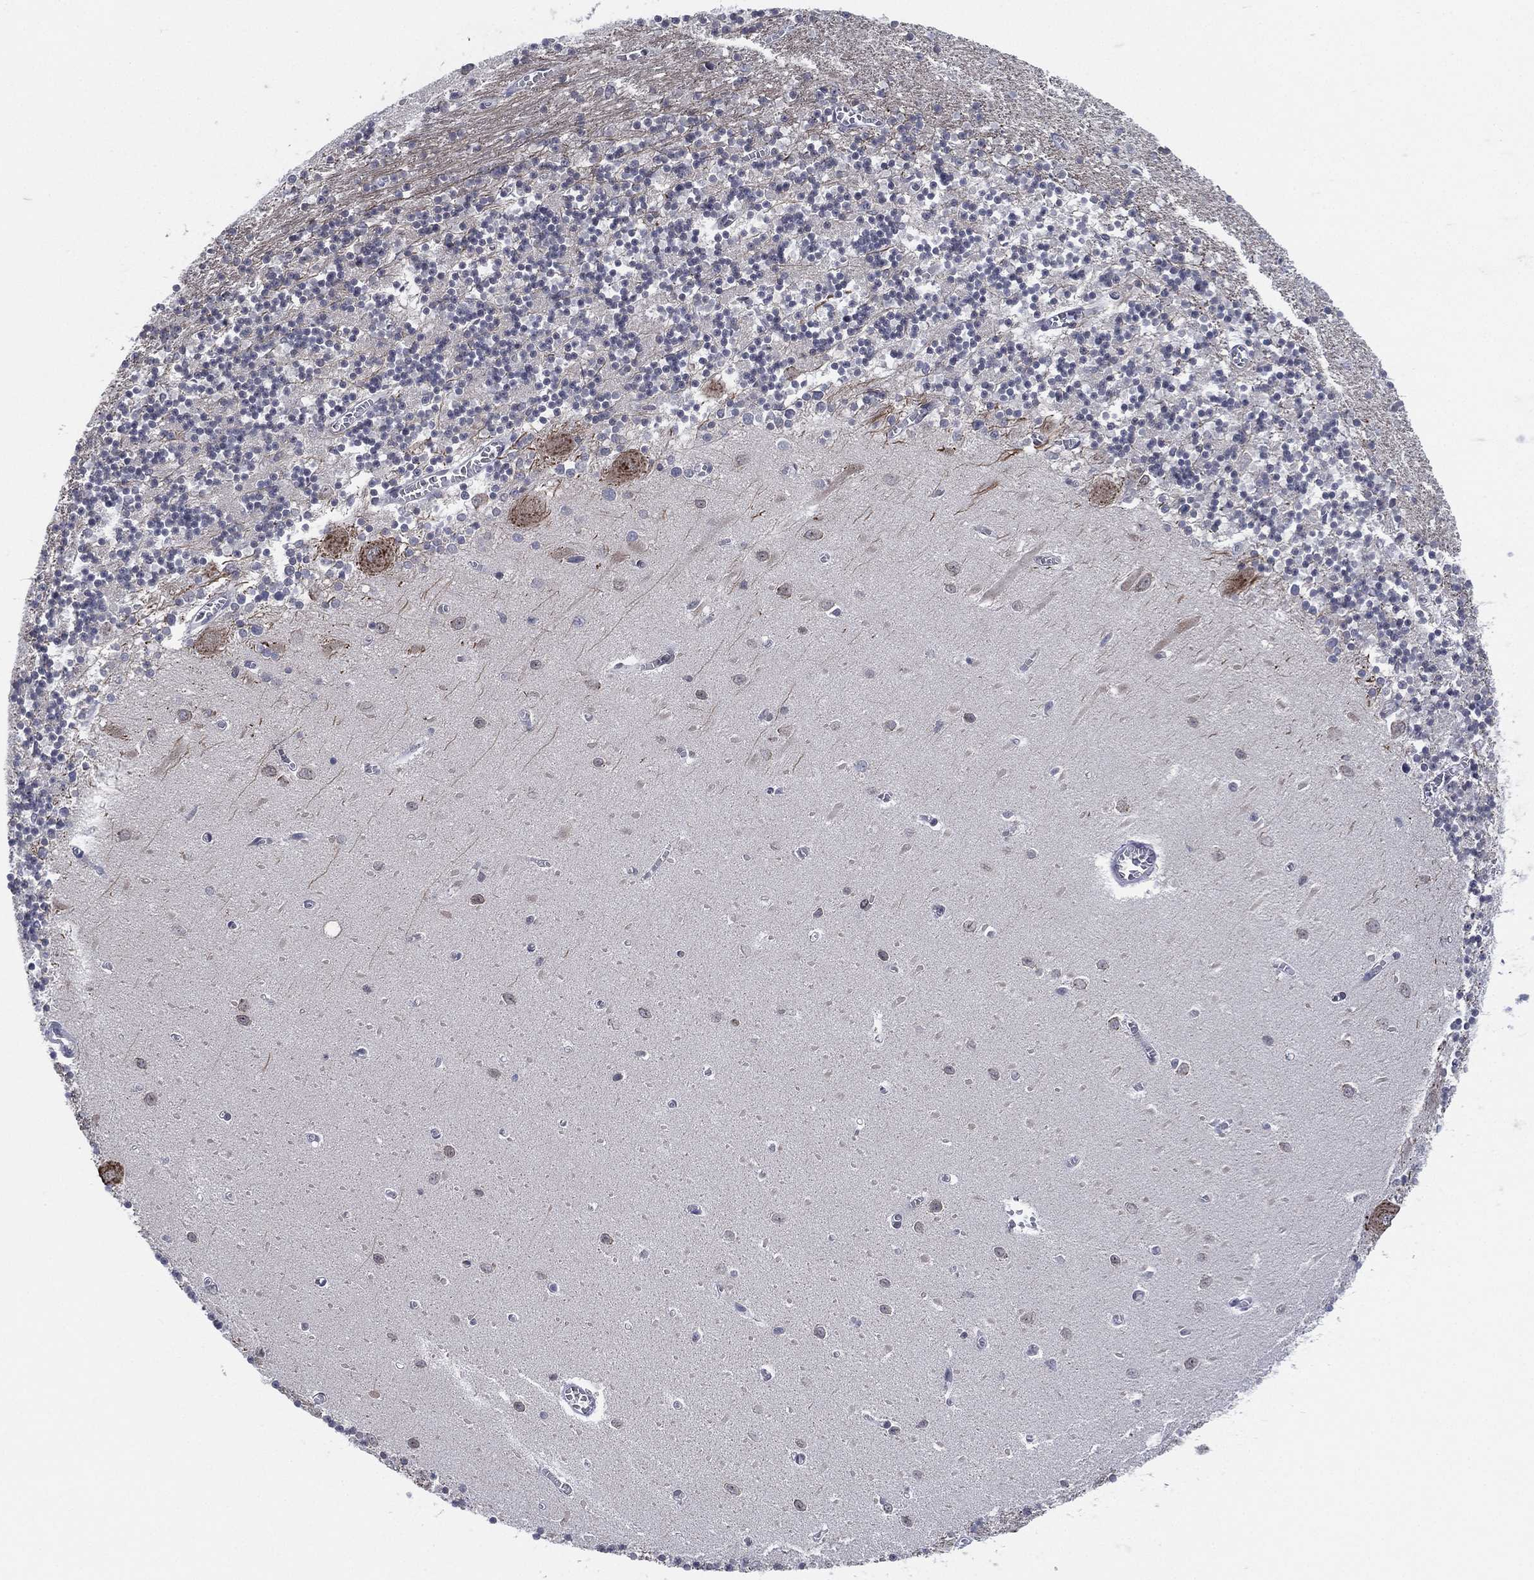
{"staining": {"intensity": "negative", "quantity": "none", "location": "none"}, "tissue": "cerebellum", "cell_type": "Cells in granular layer", "image_type": "normal", "snomed": [{"axis": "morphology", "description": "Normal tissue, NOS"}, {"axis": "topography", "description": "Cerebellum"}], "caption": "A high-resolution photomicrograph shows immunohistochemistry (IHC) staining of benign cerebellum, which displays no significant expression in cells in granular layer. The staining was performed using DAB to visualize the protein expression in brown, while the nuclei were stained in blue with hematoxylin (Magnification: 20x).", "gene": "TMCO1", "patient": {"sex": "female", "age": 64}}